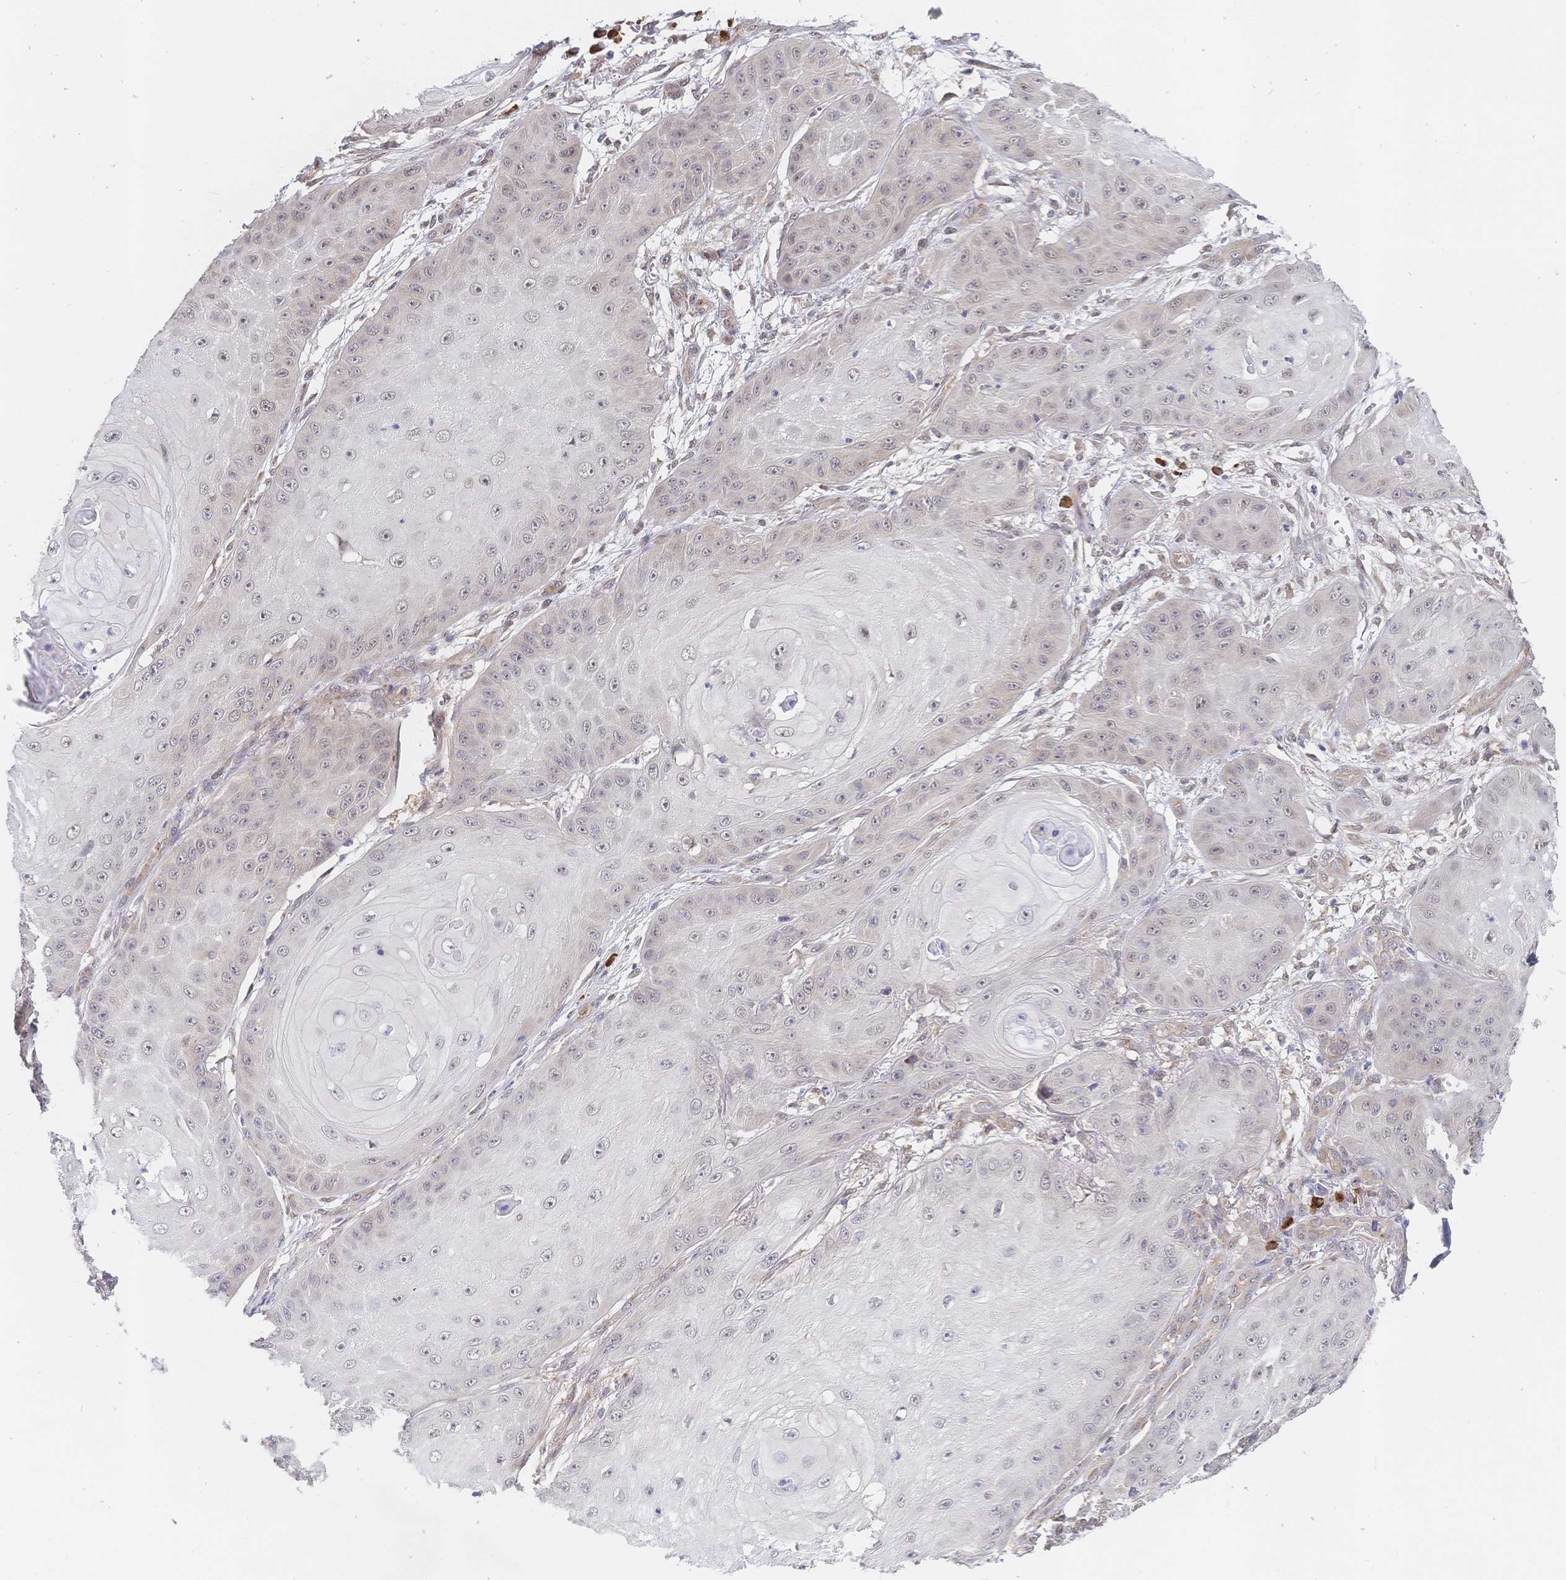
{"staining": {"intensity": "weak", "quantity": "25%-75%", "location": "nuclear"}, "tissue": "skin cancer", "cell_type": "Tumor cells", "image_type": "cancer", "snomed": [{"axis": "morphology", "description": "Squamous cell carcinoma, NOS"}, {"axis": "topography", "description": "Skin"}], "caption": "Skin squamous cell carcinoma stained with immunohistochemistry exhibits weak nuclear positivity in about 25%-75% of tumor cells.", "gene": "LMO4", "patient": {"sex": "male", "age": 70}}